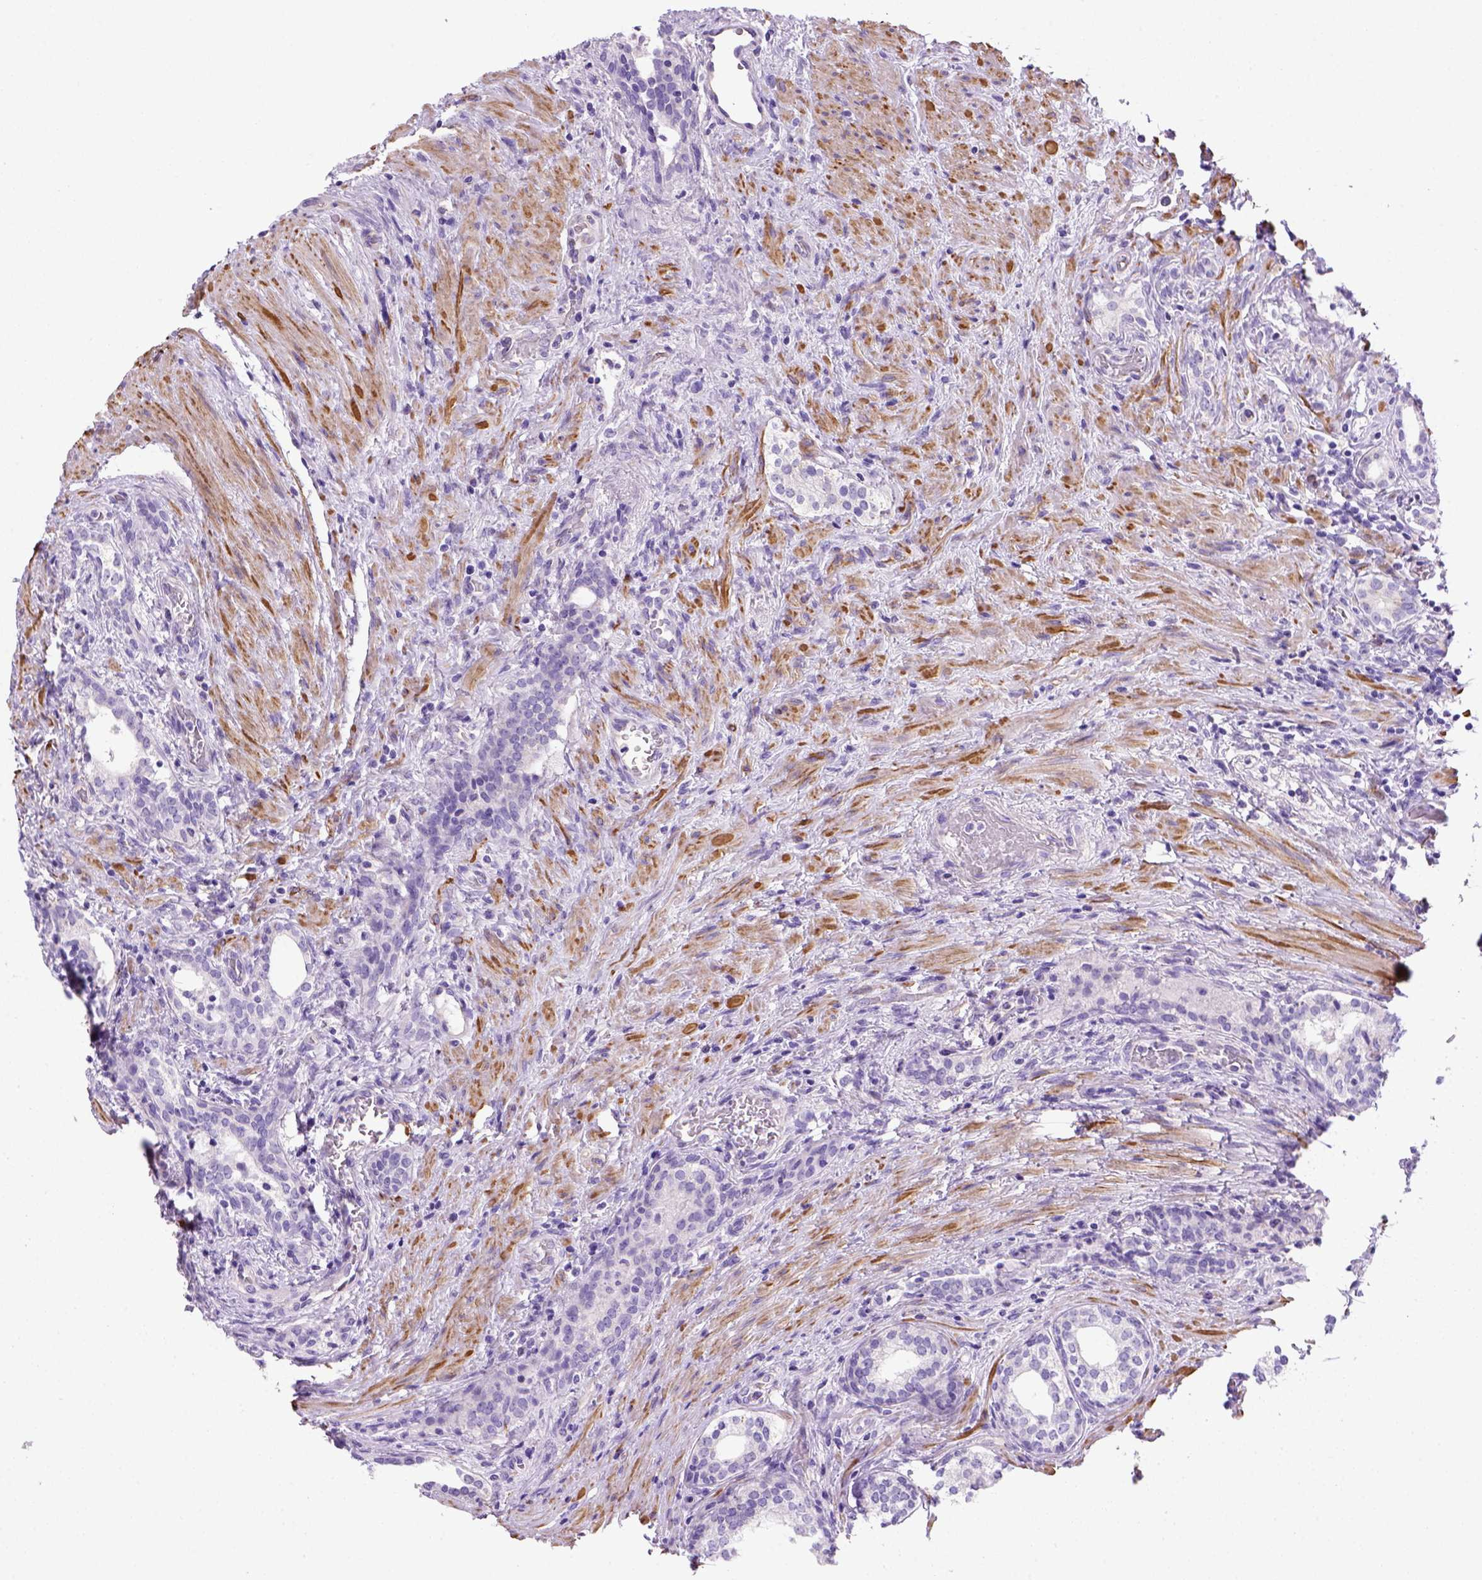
{"staining": {"intensity": "negative", "quantity": "none", "location": "none"}, "tissue": "prostate cancer", "cell_type": "Tumor cells", "image_type": "cancer", "snomed": [{"axis": "morphology", "description": "Adenocarcinoma, NOS"}, {"axis": "morphology", "description": "Adenocarcinoma, High grade"}, {"axis": "topography", "description": "Prostate"}], "caption": "Prostate cancer stained for a protein using immunohistochemistry (IHC) exhibits no staining tumor cells.", "gene": "ARHGEF33", "patient": {"sex": "male", "age": 61}}